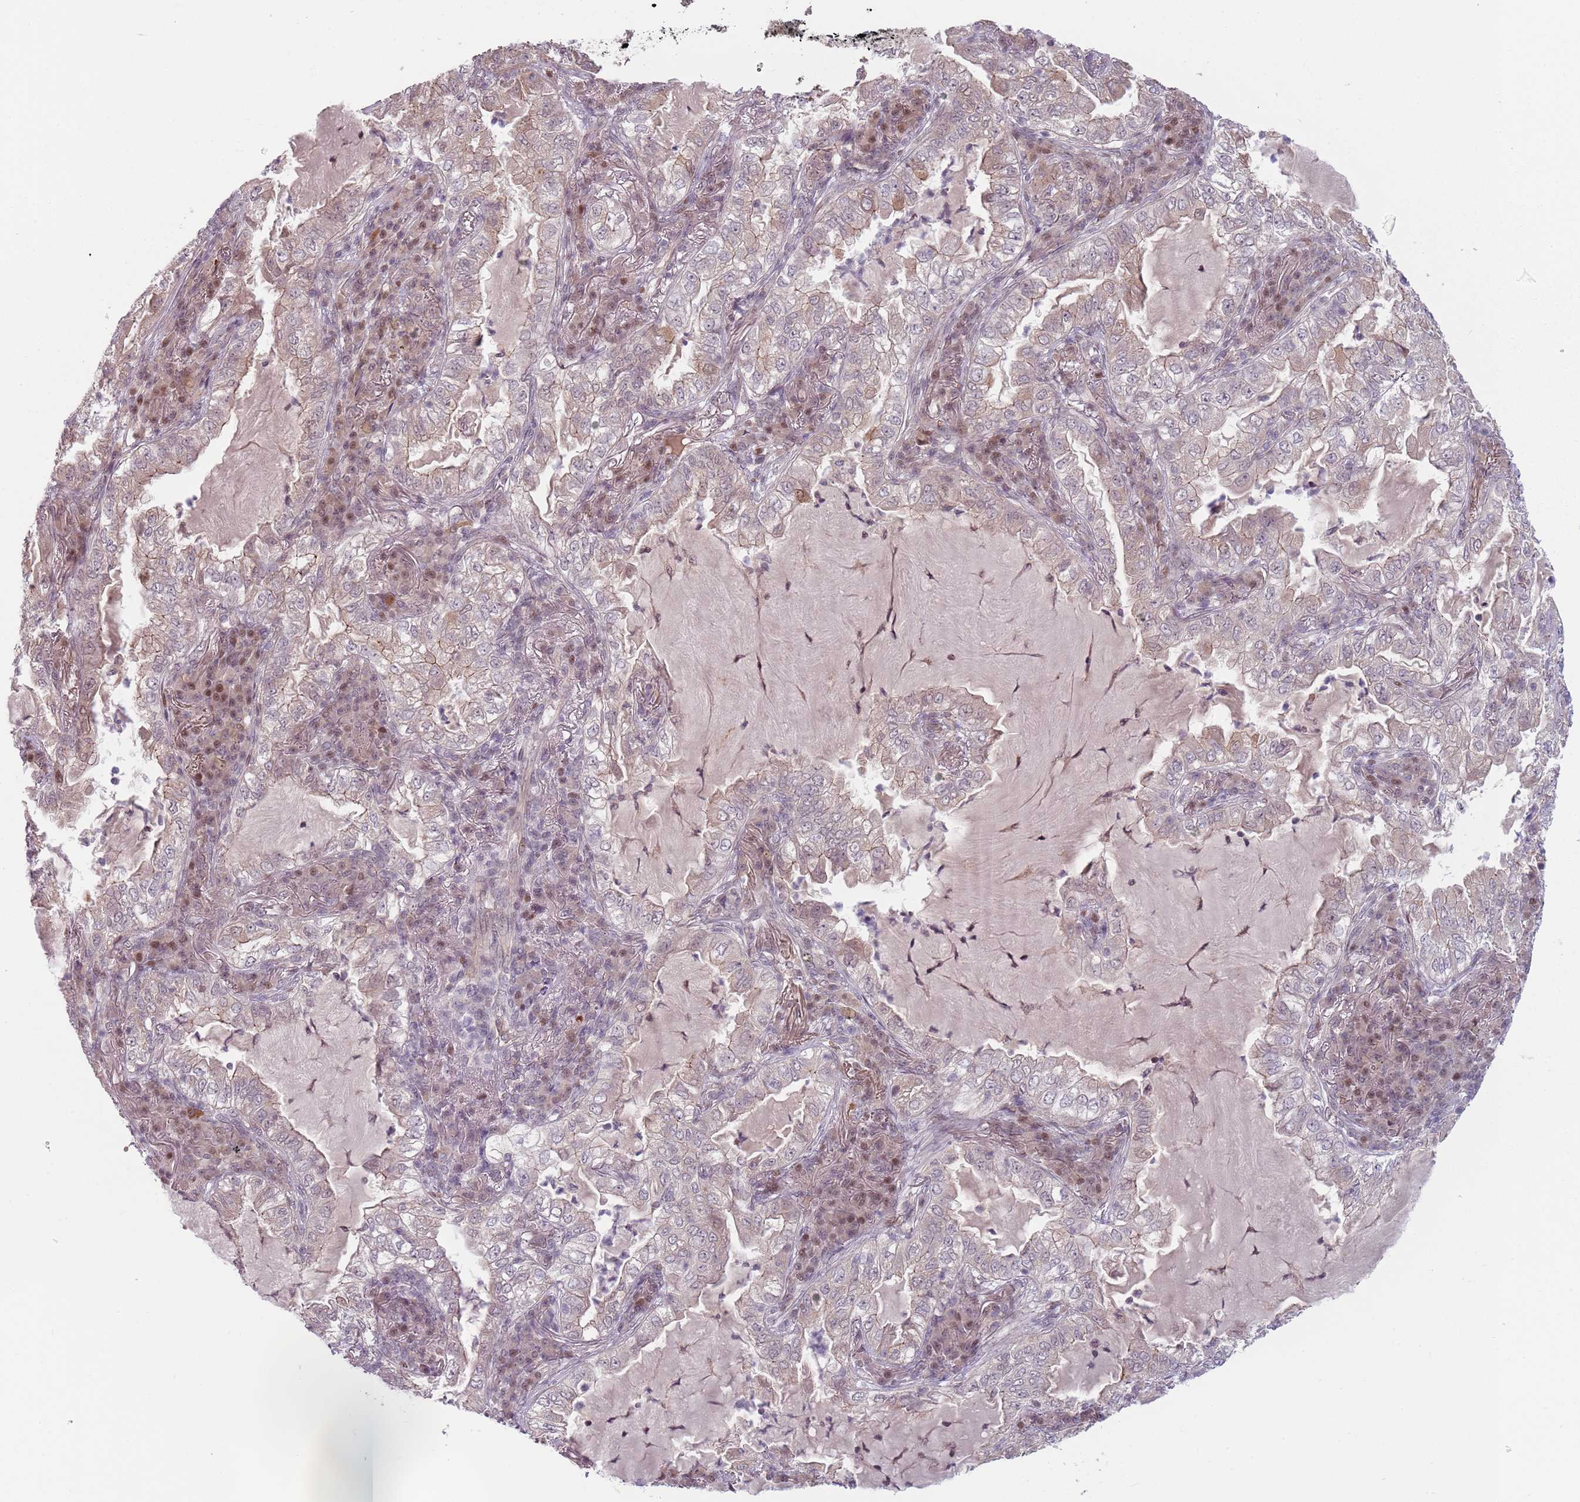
{"staining": {"intensity": "weak", "quantity": "<25%", "location": "cytoplasmic/membranous"}, "tissue": "lung cancer", "cell_type": "Tumor cells", "image_type": "cancer", "snomed": [{"axis": "morphology", "description": "Adenocarcinoma, NOS"}, {"axis": "topography", "description": "Lung"}], "caption": "Human lung cancer stained for a protein using immunohistochemistry reveals no staining in tumor cells.", "gene": "ADGRG1", "patient": {"sex": "female", "age": 73}}